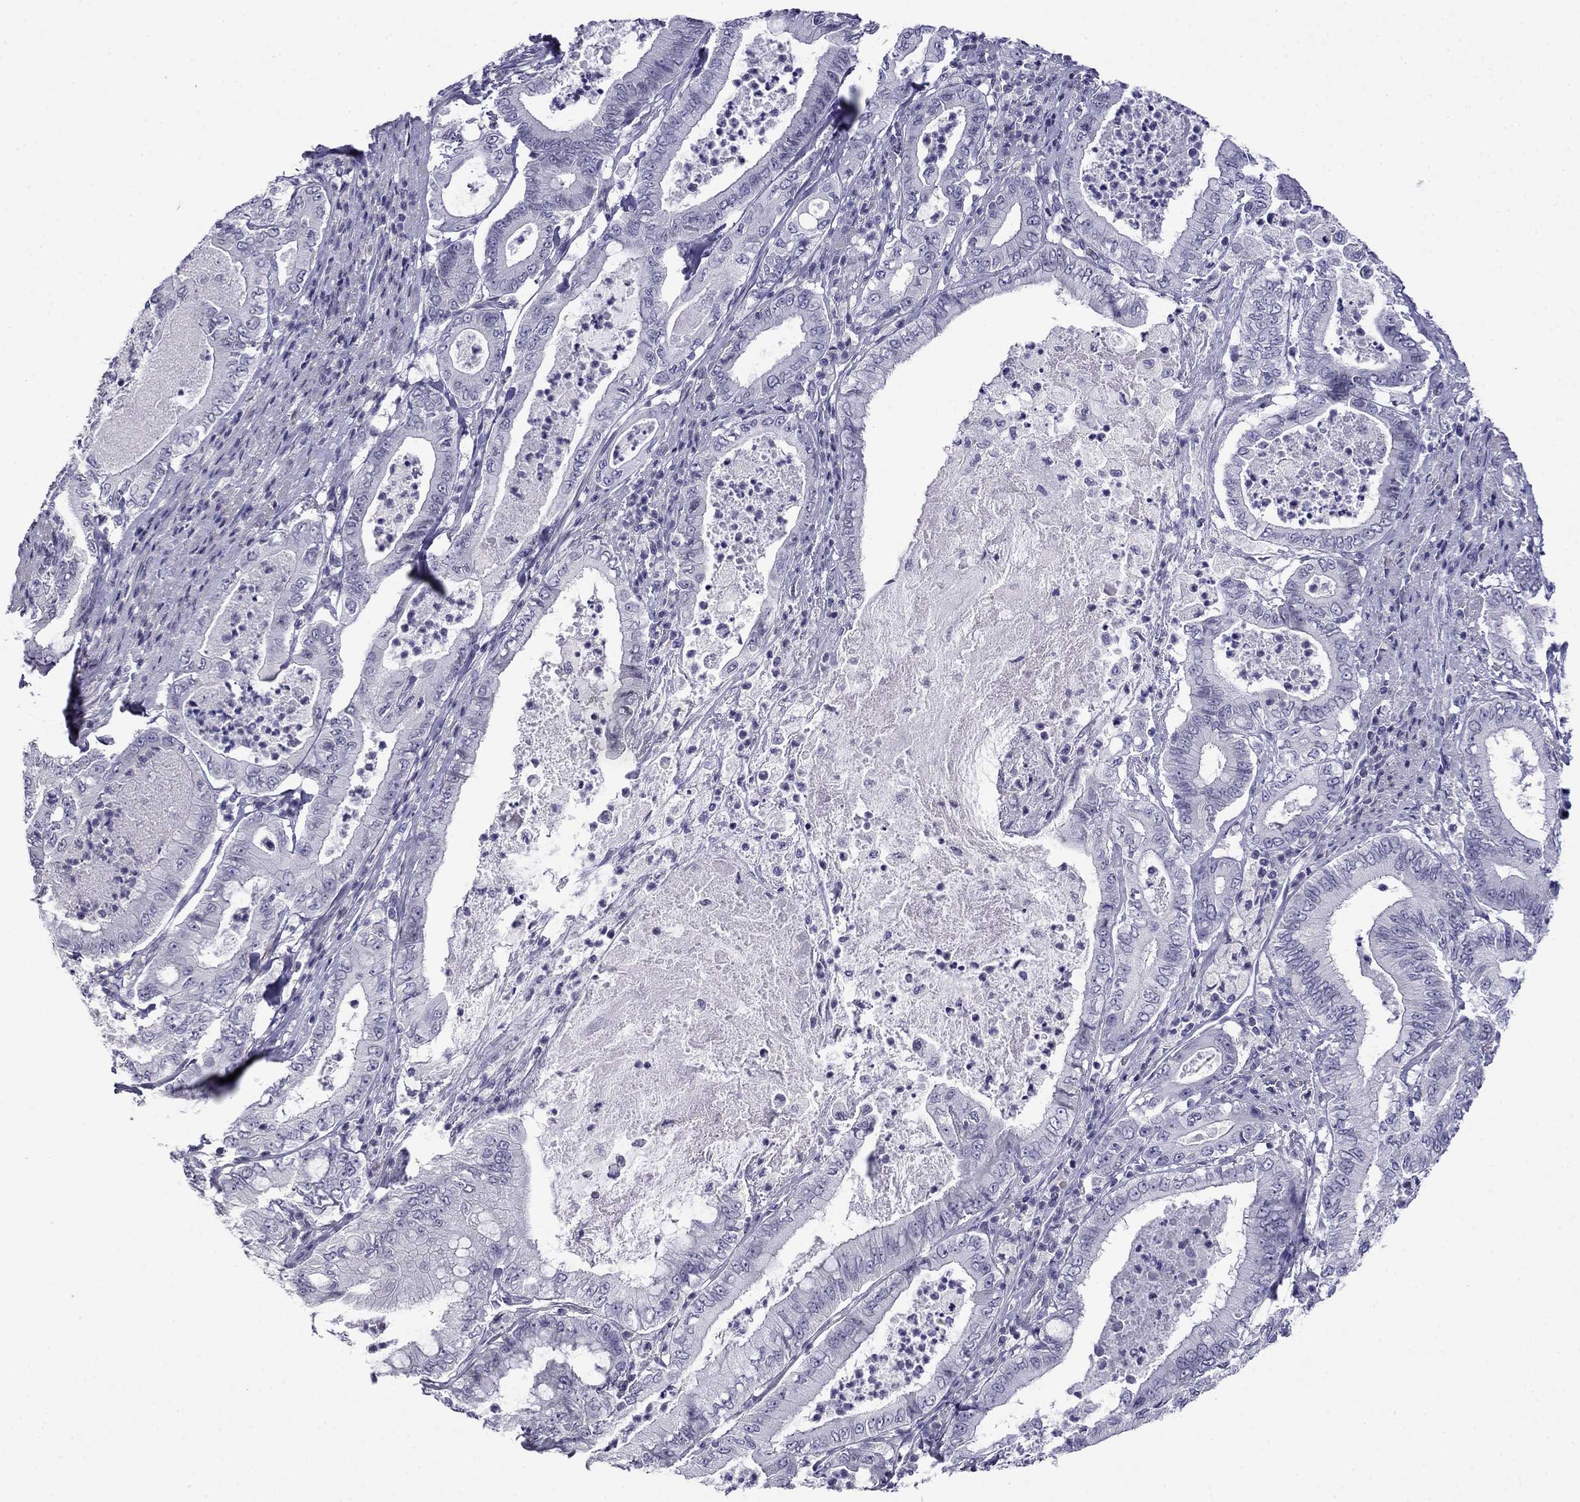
{"staining": {"intensity": "negative", "quantity": "none", "location": "none"}, "tissue": "pancreatic cancer", "cell_type": "Tumor cells", "image_type": "cancer", "snomed": [{"axis": "morphology", "description": "Adenocarcinoma, NOS"}, {"axis": "topography", "description": "Pancreas"}], "caption": "Immunohistochemistry image of pancreatic cancer stained for a protein (brown), which shows no positivity in tumor cells.", "gene": "PRR18", "patient": {"sex": "male", "age": 71}}